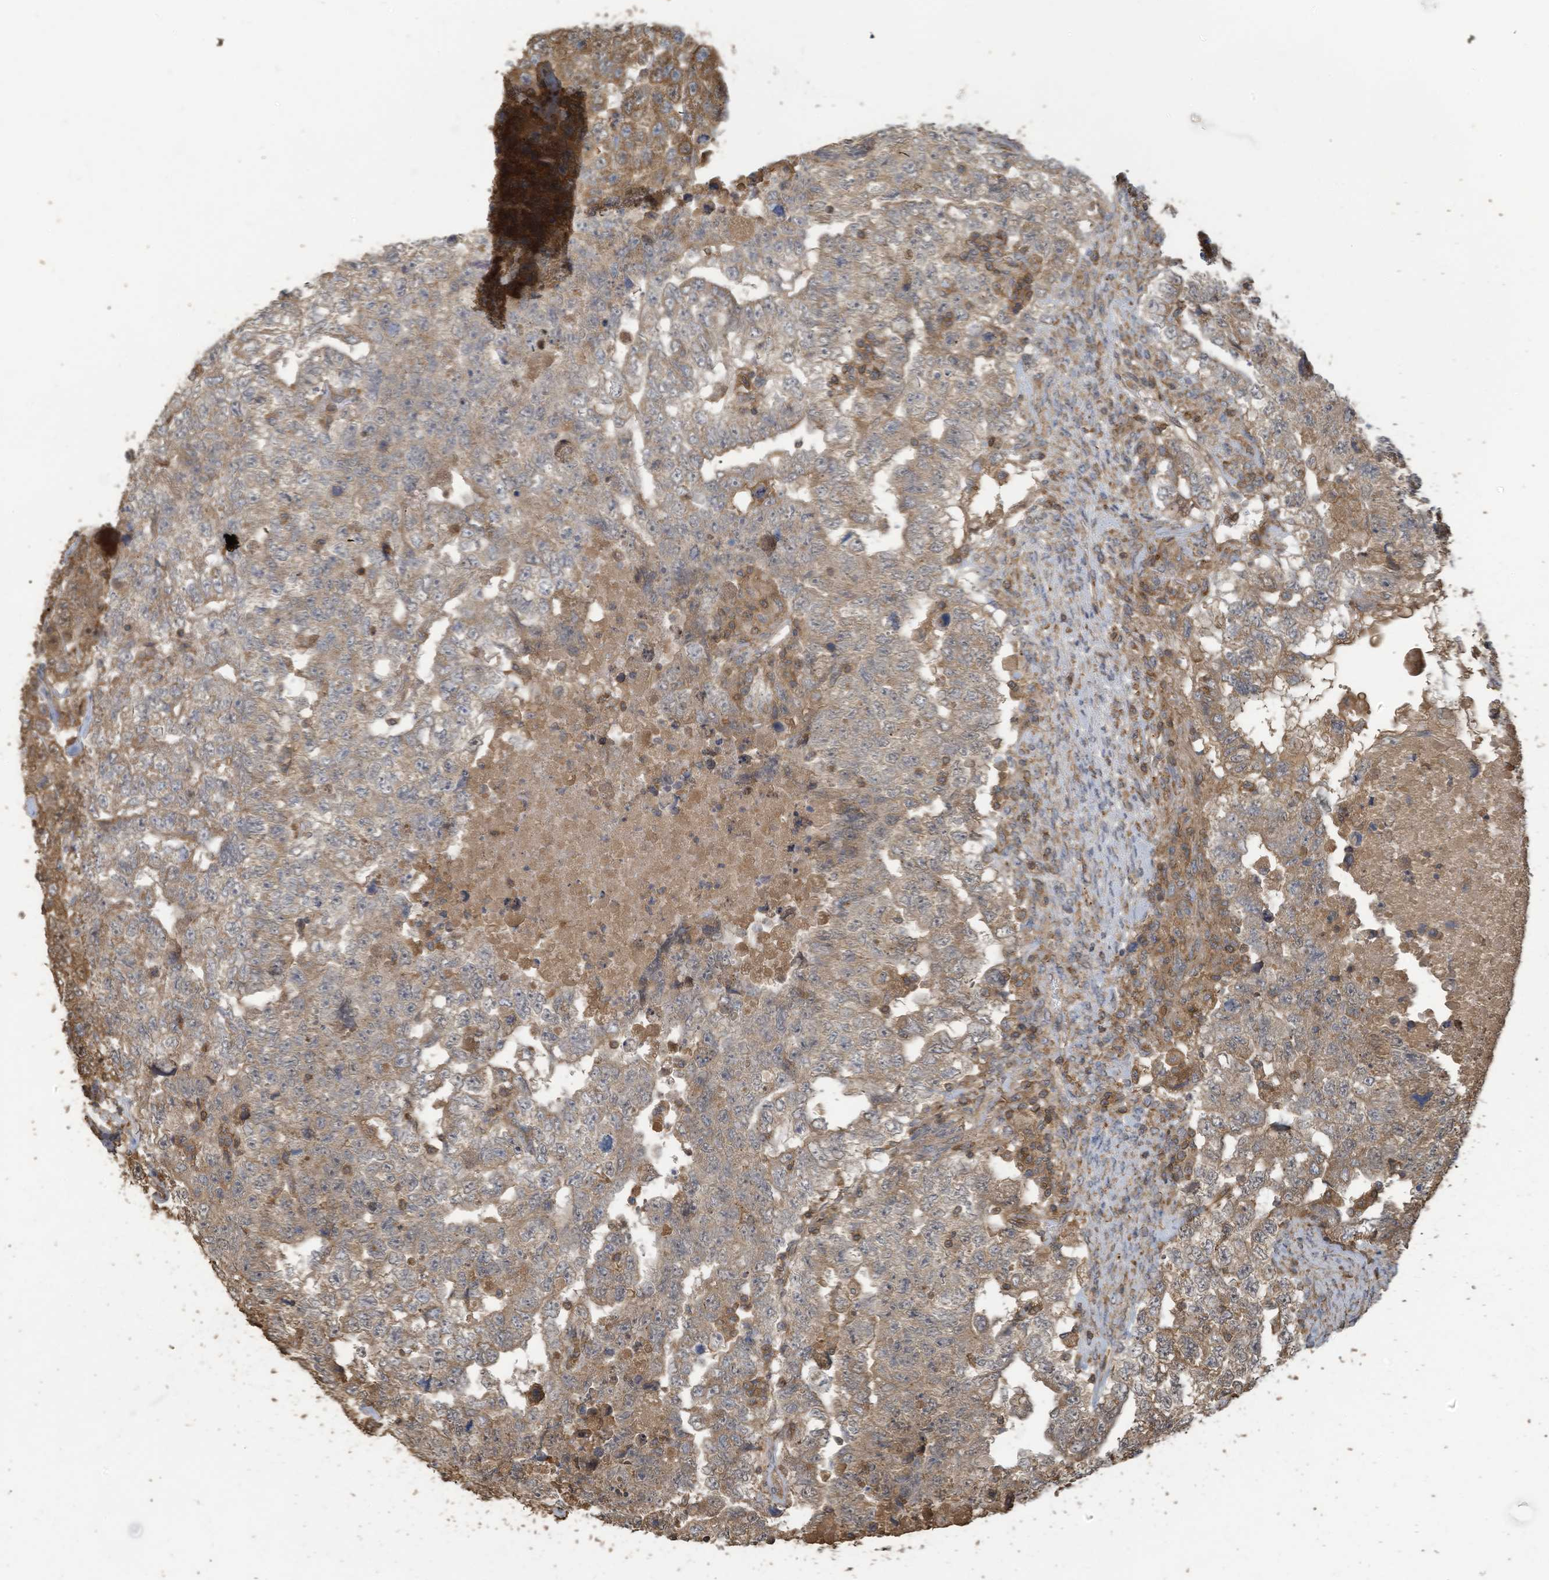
{"staining": {"intensity": "moderate", "quantity": ">75%", "location": "cytoplasmic/membranous"}, "tissue": "testis cancer", "cell_type": "Tumor cells", "image_type": "cancer", "snomed": [{"axis": "morphology", "description": "Carcinoma, Embryonal, NOS"}, {"axis": "topography", "description": "Testis"}], "caption": "Brown immunohistochemical staining in human testis embryonal carcinoma displays moderate cytoplasmic/membranous positivity in about >75% of tumor cells.", "gene": "COX10", "patient": {"sex": "male", "age": 36}}